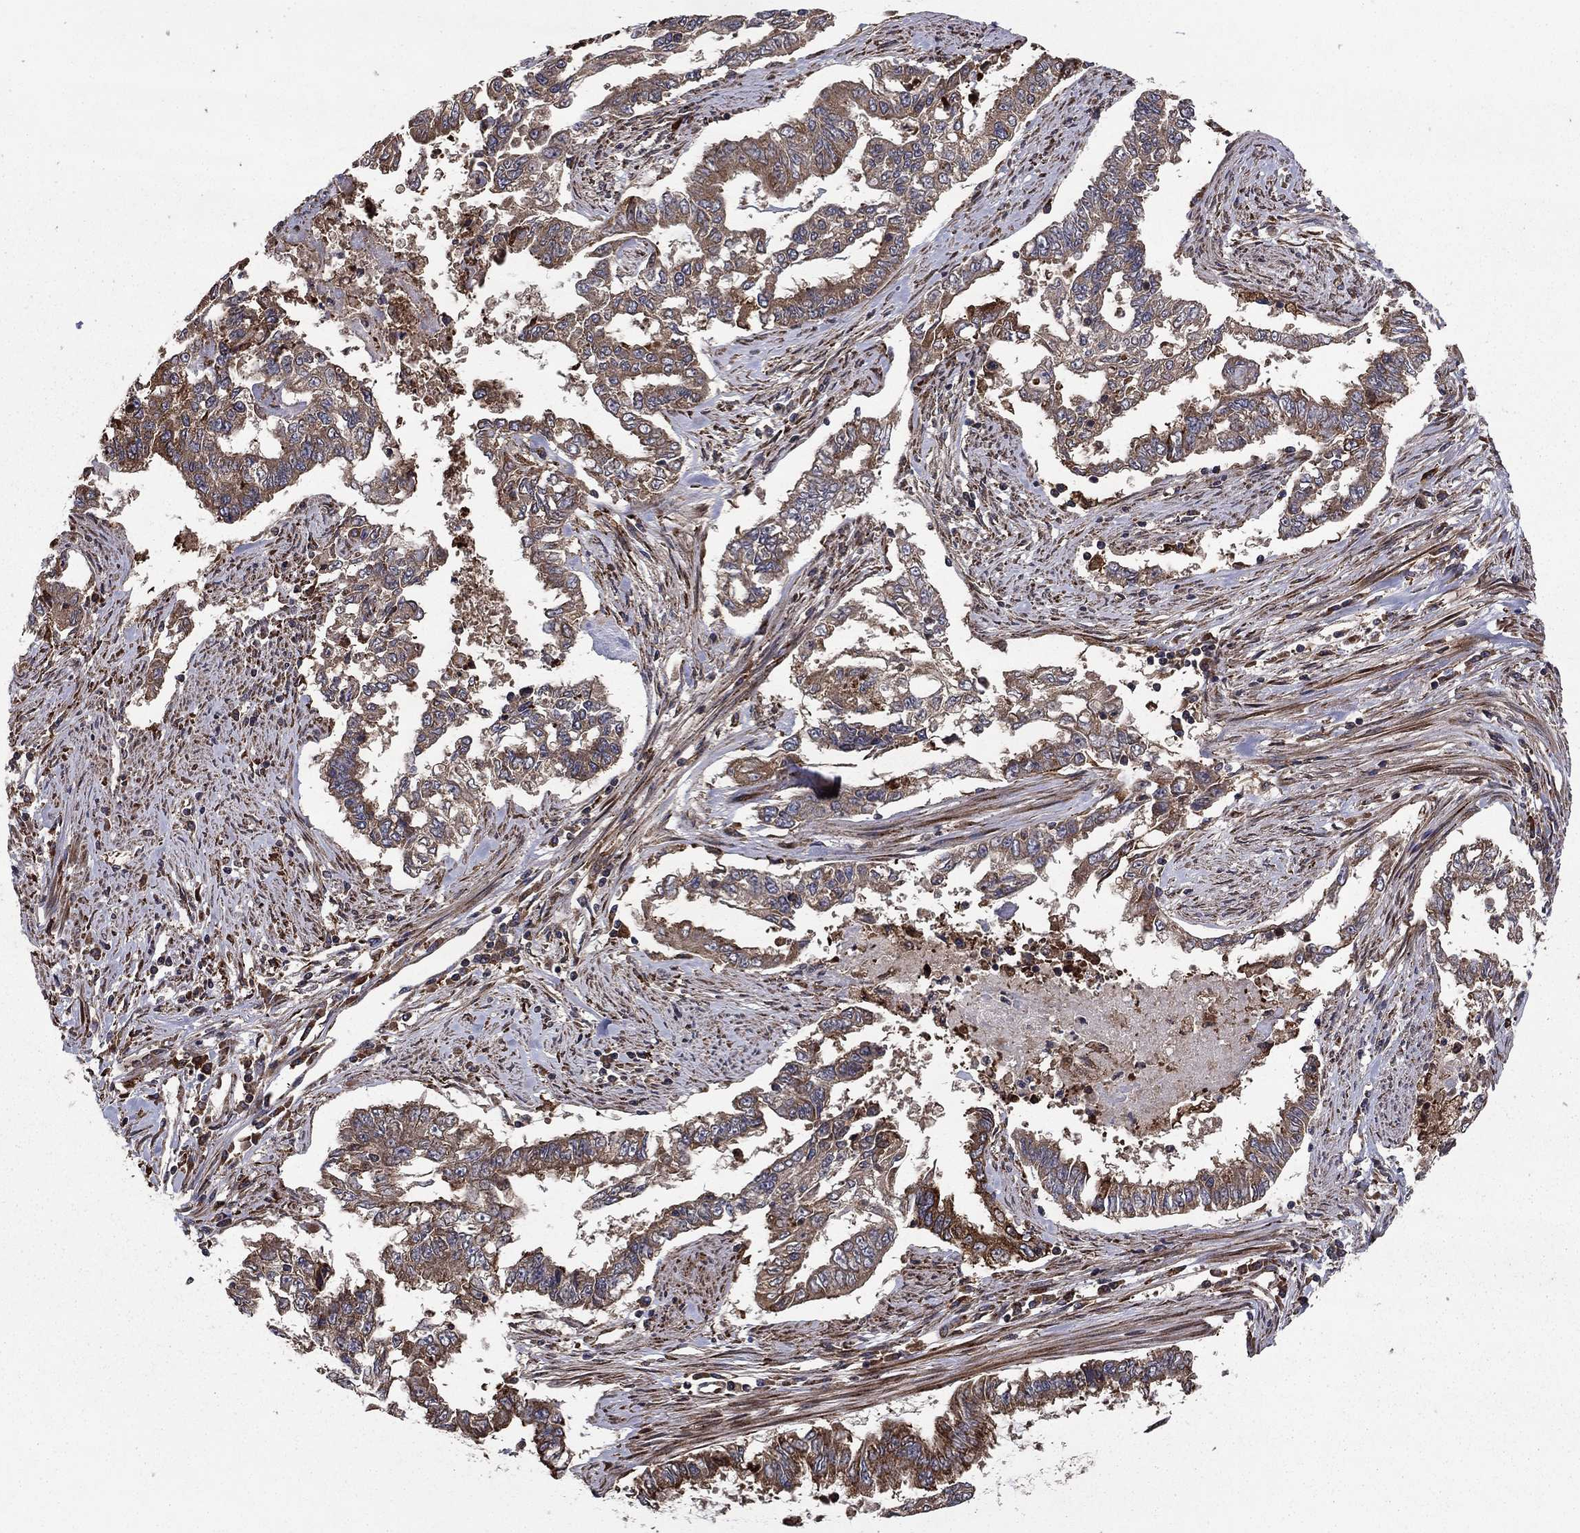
{"staining": {"intensity": "moderate", "quantity": ">75%", "location": "cytoplasmic/membranous"}, "tissue": "endometrial cancer", "cell_type": "Tumor cells", "image_type": "cancer", "snomed": [{"axis": "morphology", "description": "Adenocarcinoma, NOS"}, {"axis": "topography", "description": "Uterus"}], "caption": "Brown immunohistochemical staining in endometrial cancer (adenocarcinoma) shows moderate cytoplasmic/membranous positivity in about >75% of tumor cells.", "gene": "BABAM2", "patient": {"sex": "female", "age": 59}}